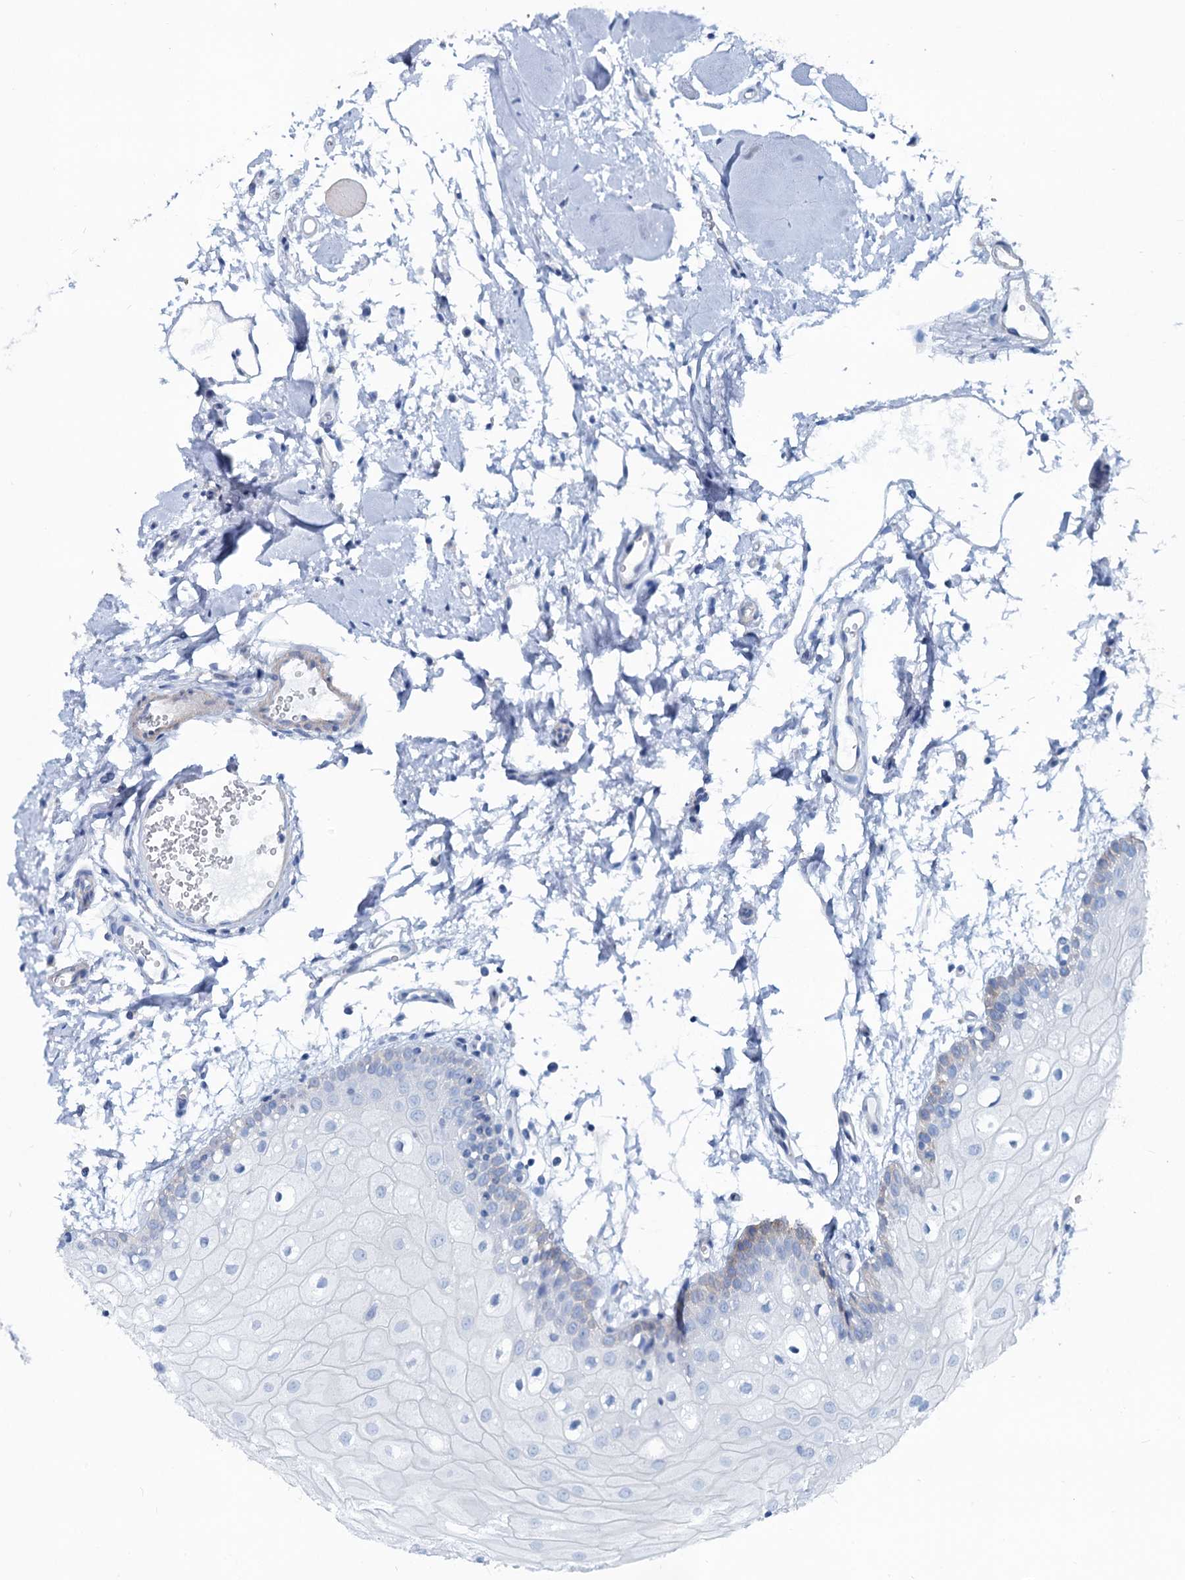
{"staining": {"intensity": "negative", "quantity": "none", "location": "none"}, "tissue": "oral mucosa", "cell_type": "Squamous epithelial cells", "image_type": "normal", "snomed": [{"axis": "morphology", "description": "Normal tissue, NOS"}, {"axis": "topography", "description": "Oral tissue"}, {"axis": "topography", "description": "Tounge, NOS"}], "caption": "This is an immunohistochemistry (IHC) photomicrograph of benign human oral mucosa. There is no positivity in squamous epithelial cells.", "gene": "SLC1A3", "patient": {"sex": "female", "age": 73}}